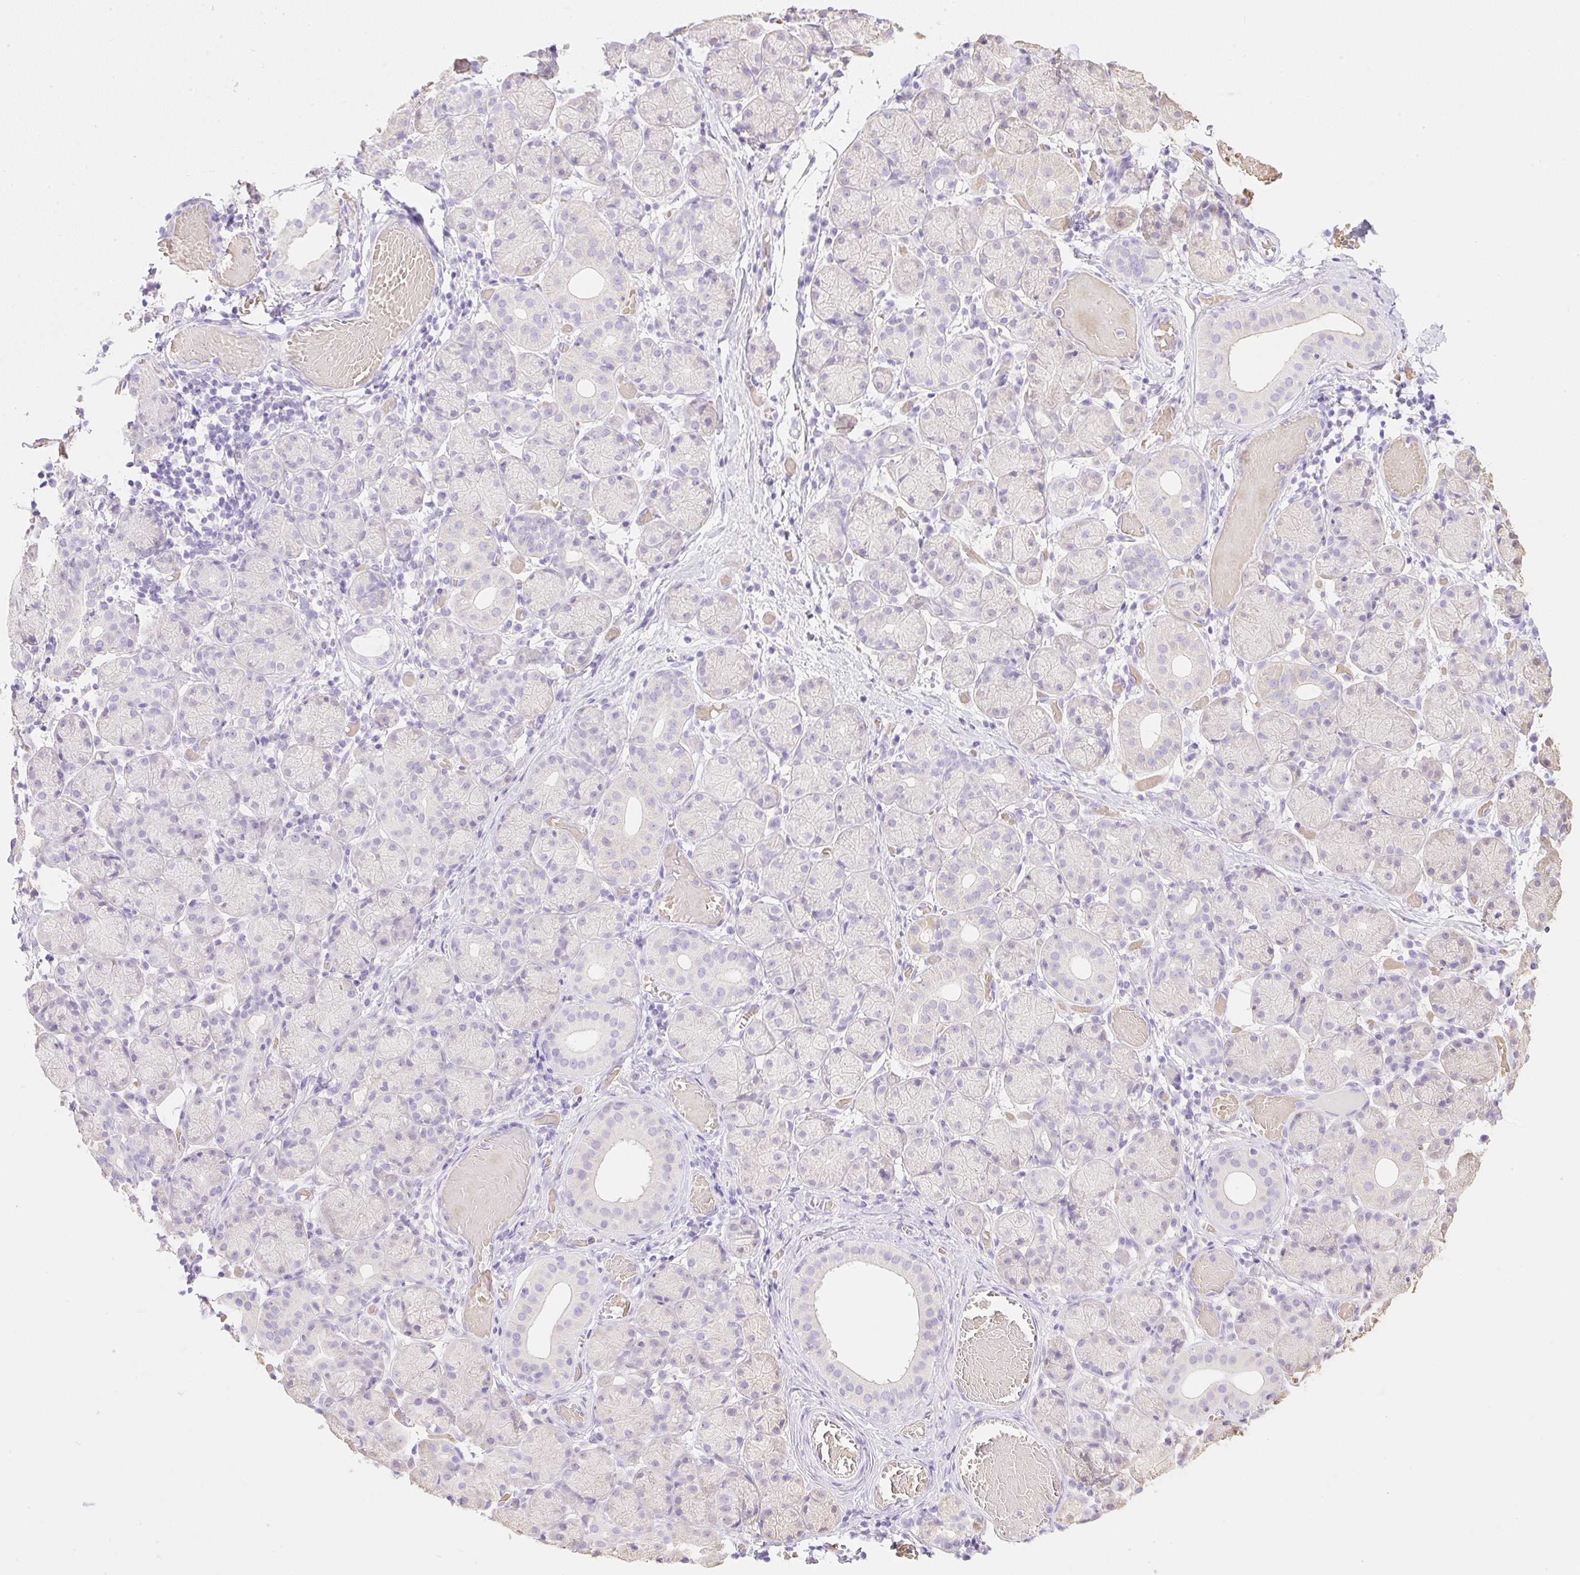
{"staining": {"intensity": "negative", "quantity": "none", "location": "none"}, "tissue": "salivary gland", "cell_type": "Glandular cells", "image_type": "normal", "snomed": [{"axis": "morphology", "description": "Normal tissue, NOS"}, {"axis": "topography", "description": "Salivary gland"}], "caption": "Salivary gland stained for a protein using IHC reveals no expression glandular cells.", "gene": "CDX1", "patient": {"sex": "female", "age": 24}}